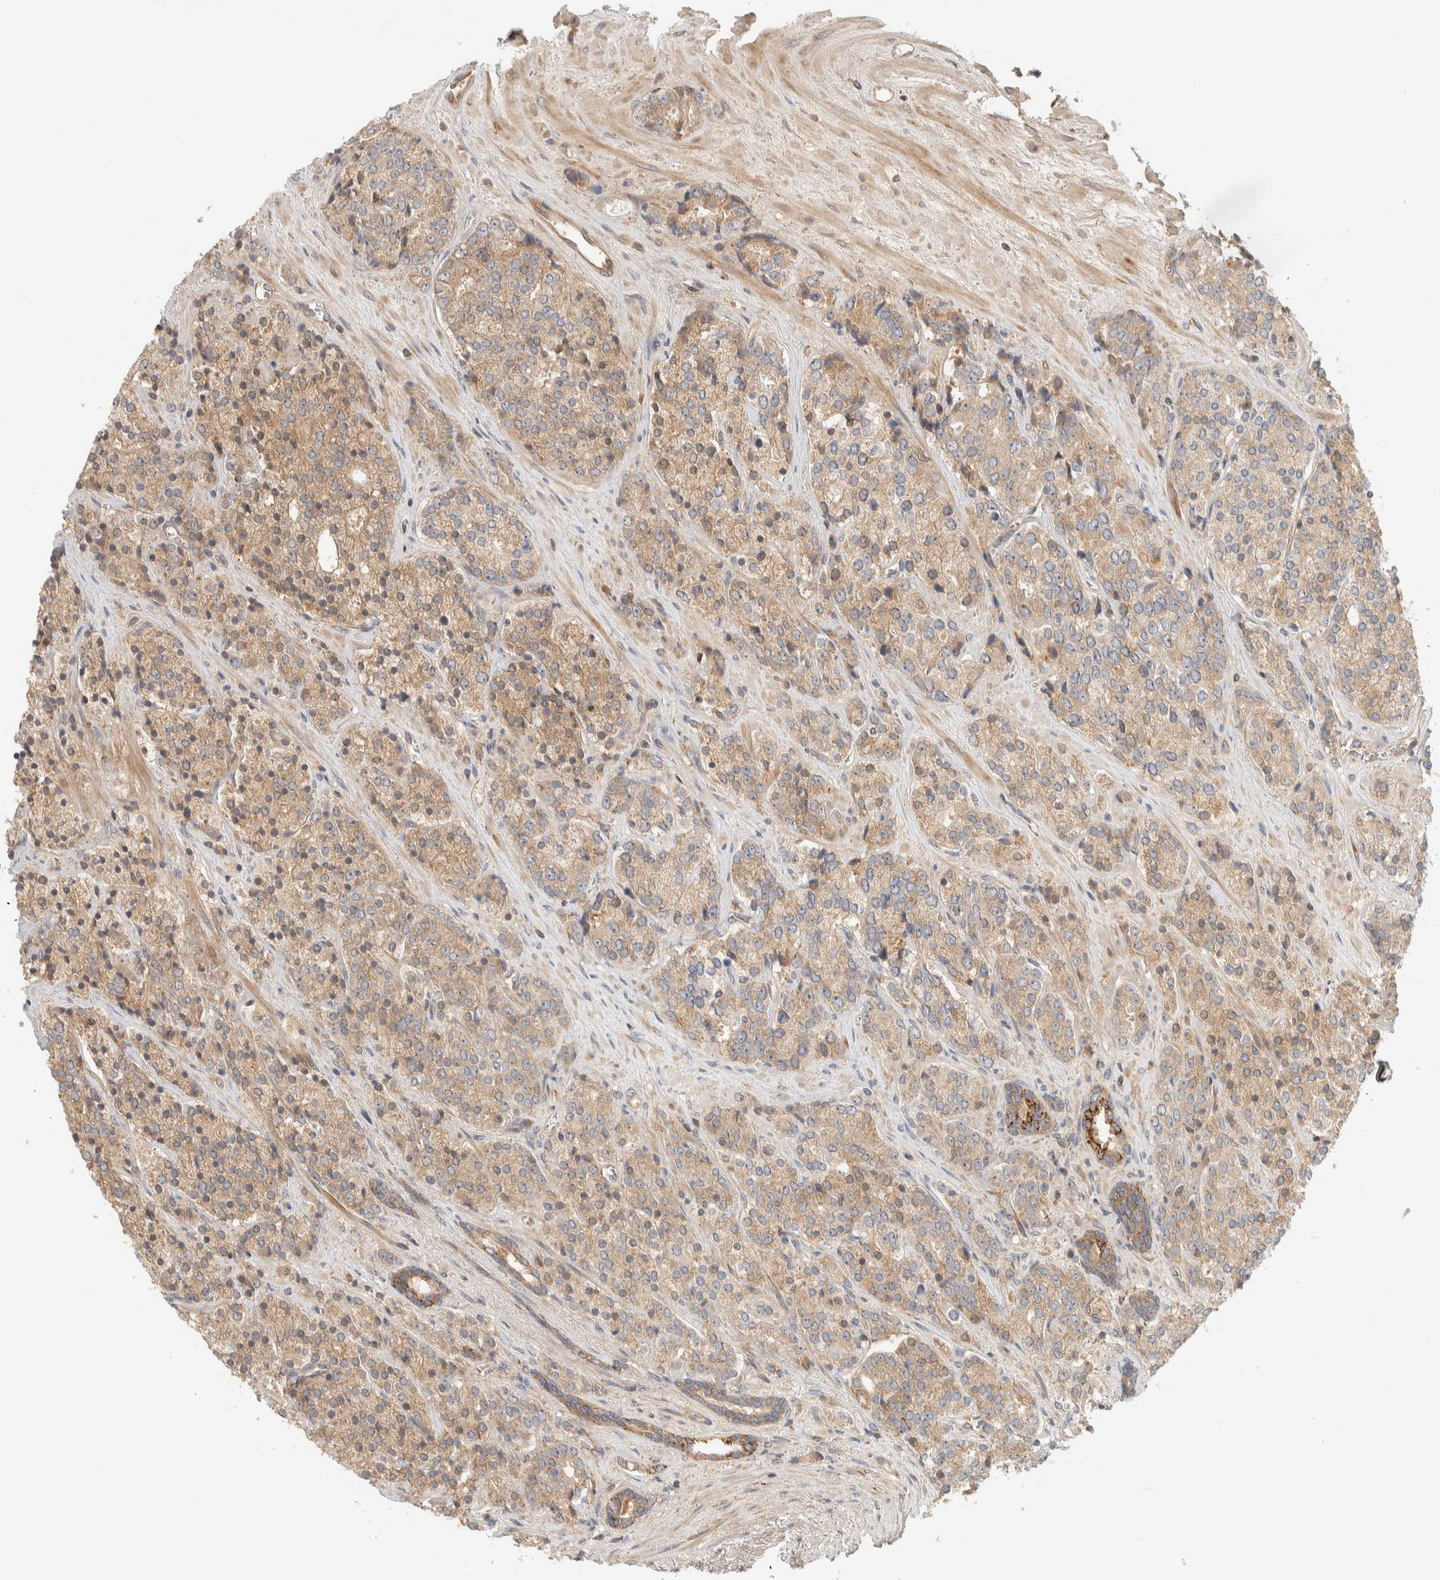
{"staining": {"intensity": "moderate", "quantity": ">75%", "location": "cytoplasmic/membranous"}, "tissue": "prostate cancer", "cell_type": "Tumor cells", "image_type": "cancer", "snomed": [{"axis": "morphology", "description": "Adenocarcinoma, High grade"}, {"axis": "topography", "description": "Prostate"}], "caption": "The immunohistochemical stain highlights moderate cytoplasmic/membranous staining in tumor cells of prostate high-grade adenocarcinoma tissue.", "gene": "FAM167A", "patient": {"sex": "male", "age": 71}}